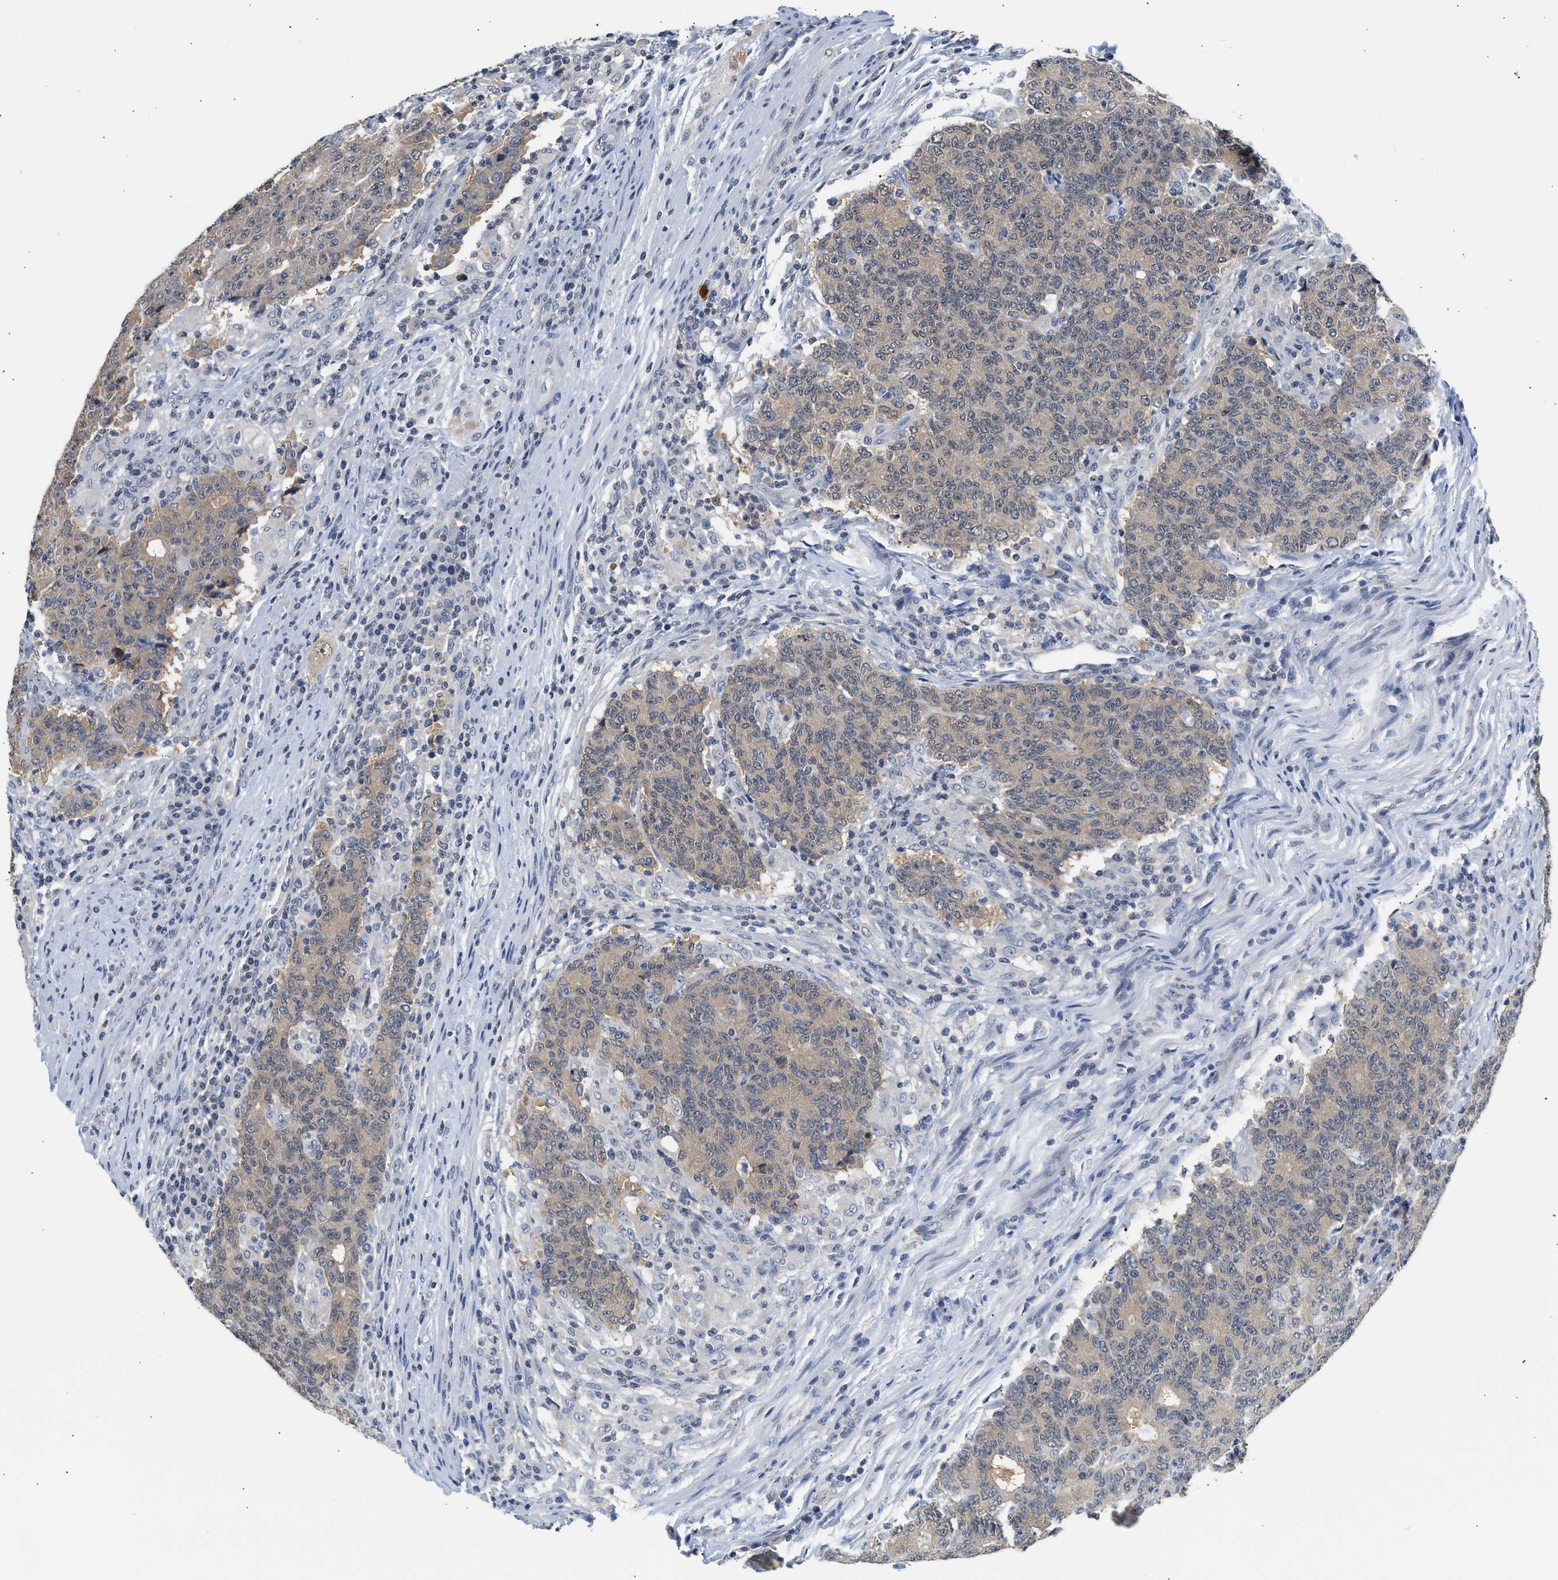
{"staining": {"intensity": "weak", "quantity": "<25%", "location": "cytoplasmic/membranous"}, "tissue": "colorectal cancer", "cell_type": "Tumor cells", "image_type": "cancer", "snomed": [{"axis": "morphology", "description": "Normal tissue, NOS"}, {"axis": "morphology", "description": "Adenocarcinoma, NOS"}, {"axis": "topography", "description": "Colon"}], "caption": "Tumor cells show no significant positivity in colorectal cancer (adenocarcinoma).", "gene": "PPM1L", "patient": {"sex": "female", "age": 75}}